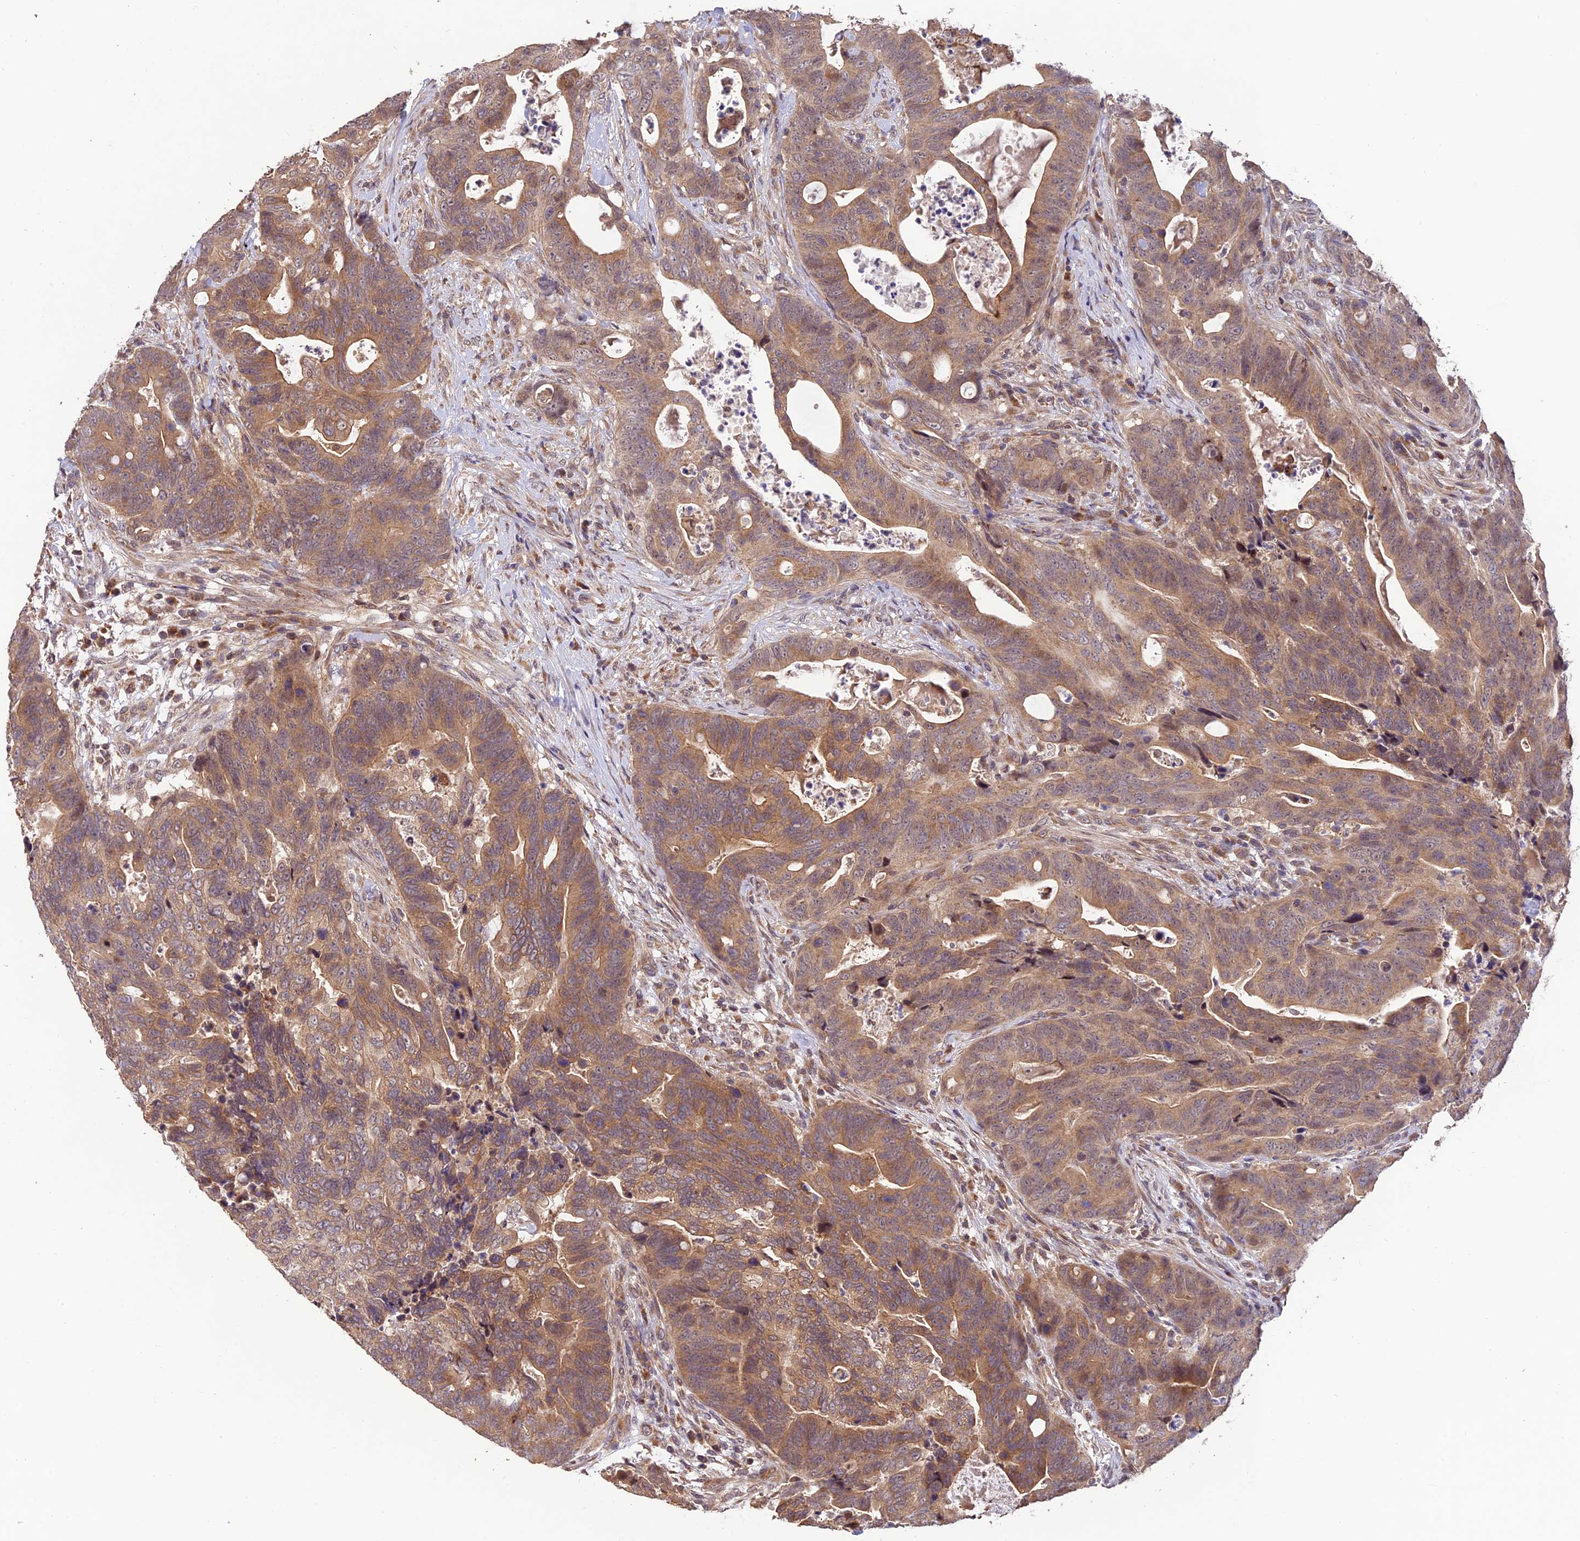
{"staining": {"intensity": "moderate", "quantity": ">75%", "location": "cytoplasmic/membranous"}, "tissue": "colorectal cancer", "cell_type": "Tumor cells", "image_type": "cancer", "snomed": [{"axis": "morphology", "description": "Adenocarcinoma, NOS"}, {"axis": "topography", "description": "Colon"}], "caption": "Immunohistochemistry of human colorectal cancer exhibits medium levels of moderate cytoplasmic/membranous positivity in about >75% of tumor cells.", "gene": "MNS1", "patient": {"sex": "female", "age": 82}}